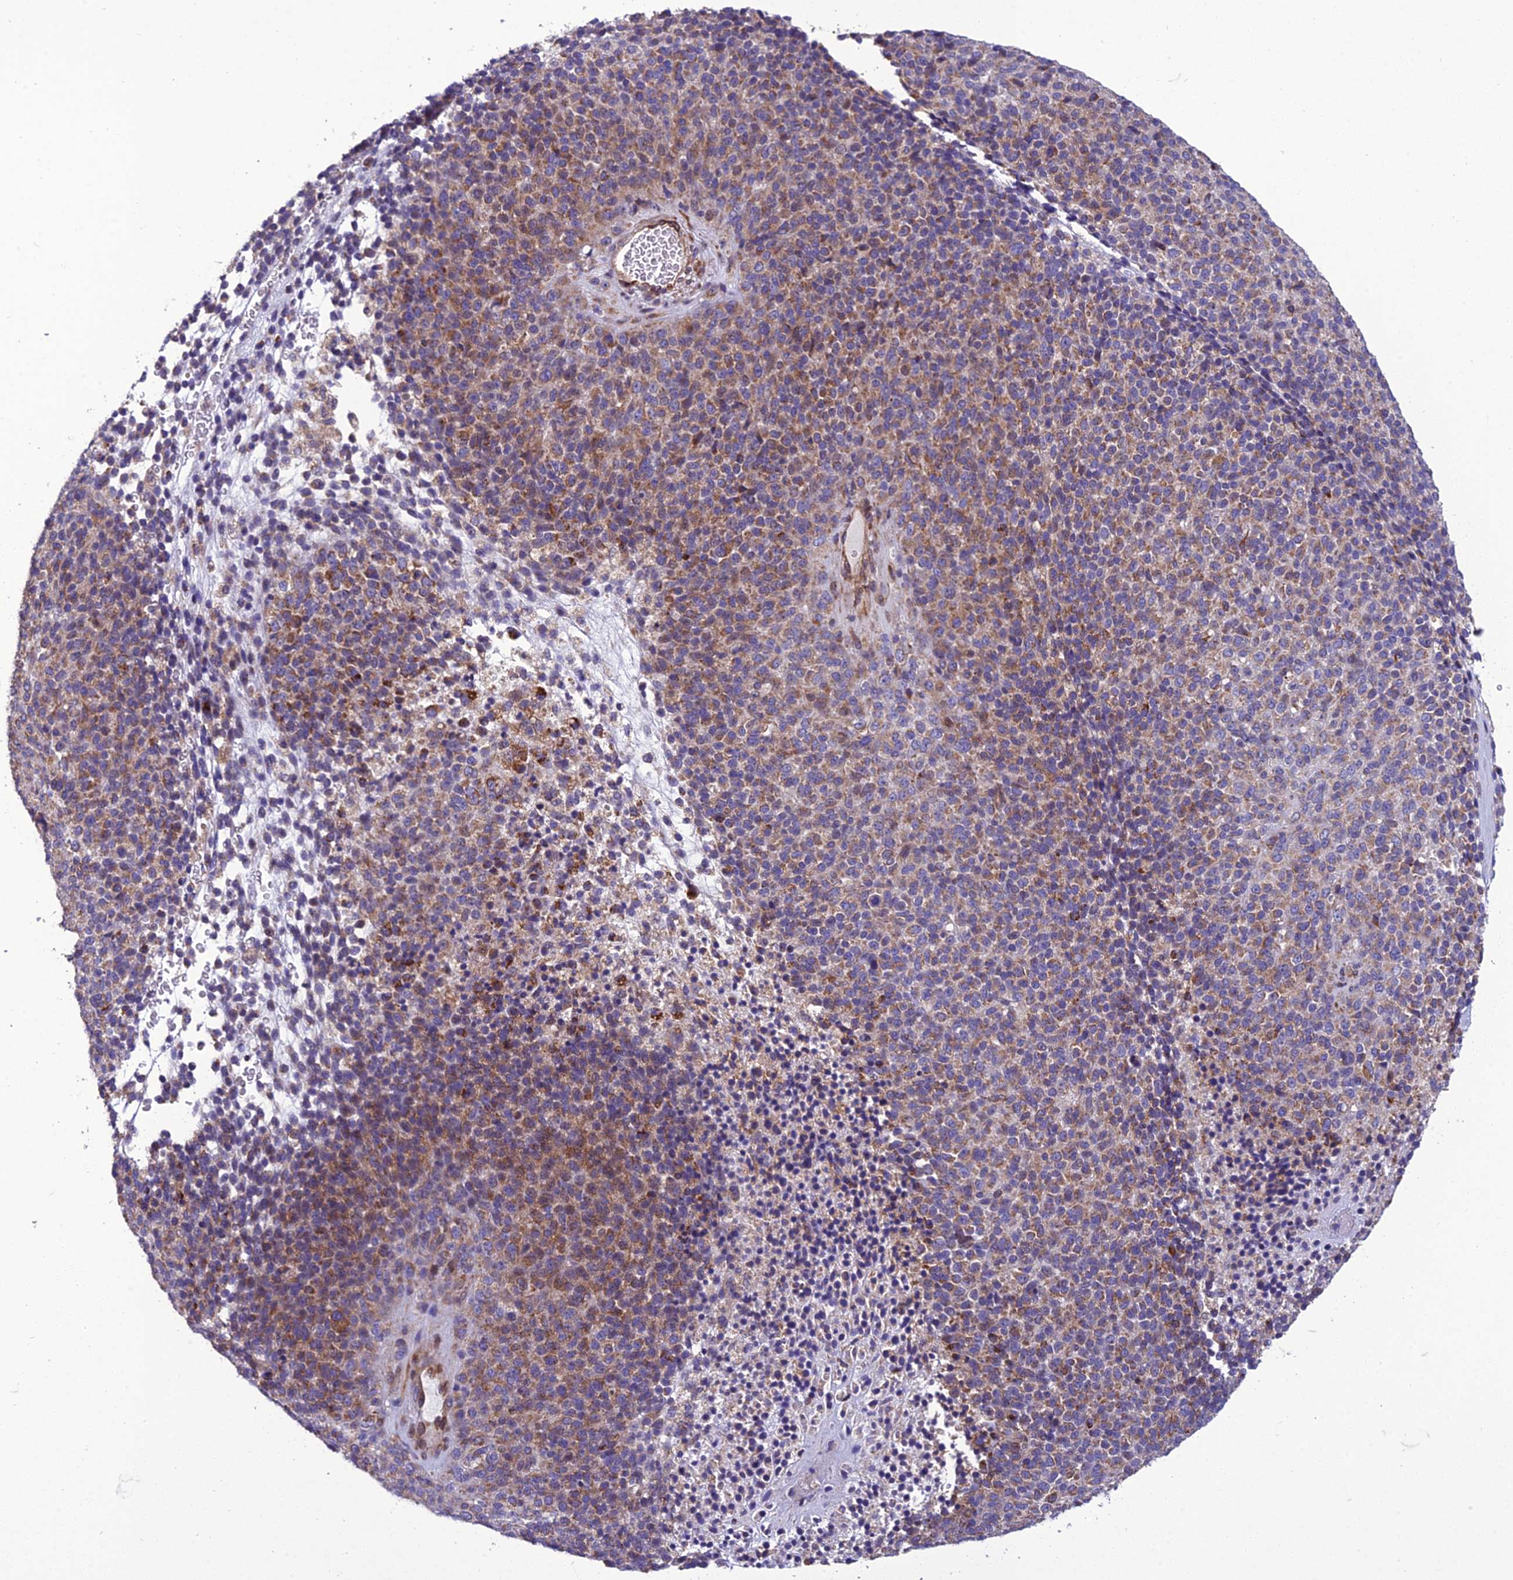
{"staining": {"intensity": "moderate", "quantity": ">75%", "location": "cytoplasmic/membranous"}, "tissue": "melanoma", "cell_type": "Tumor cells", "image_type": "cancer", "snomed": [{"axis": "morphology", "description": "Malignant melanoma, Metastatic site"}, {"axis": "topography", "description": "Brain"}], "caption": "Immunohistochemical staining of human malignant melanoma (metastatic site) demonstrates moderate cytoplasmic/membranous protein expression in about >75% of tumor cells.", "gene": "GIMAP1", "patient": {"sex": "female", "age": 56}}